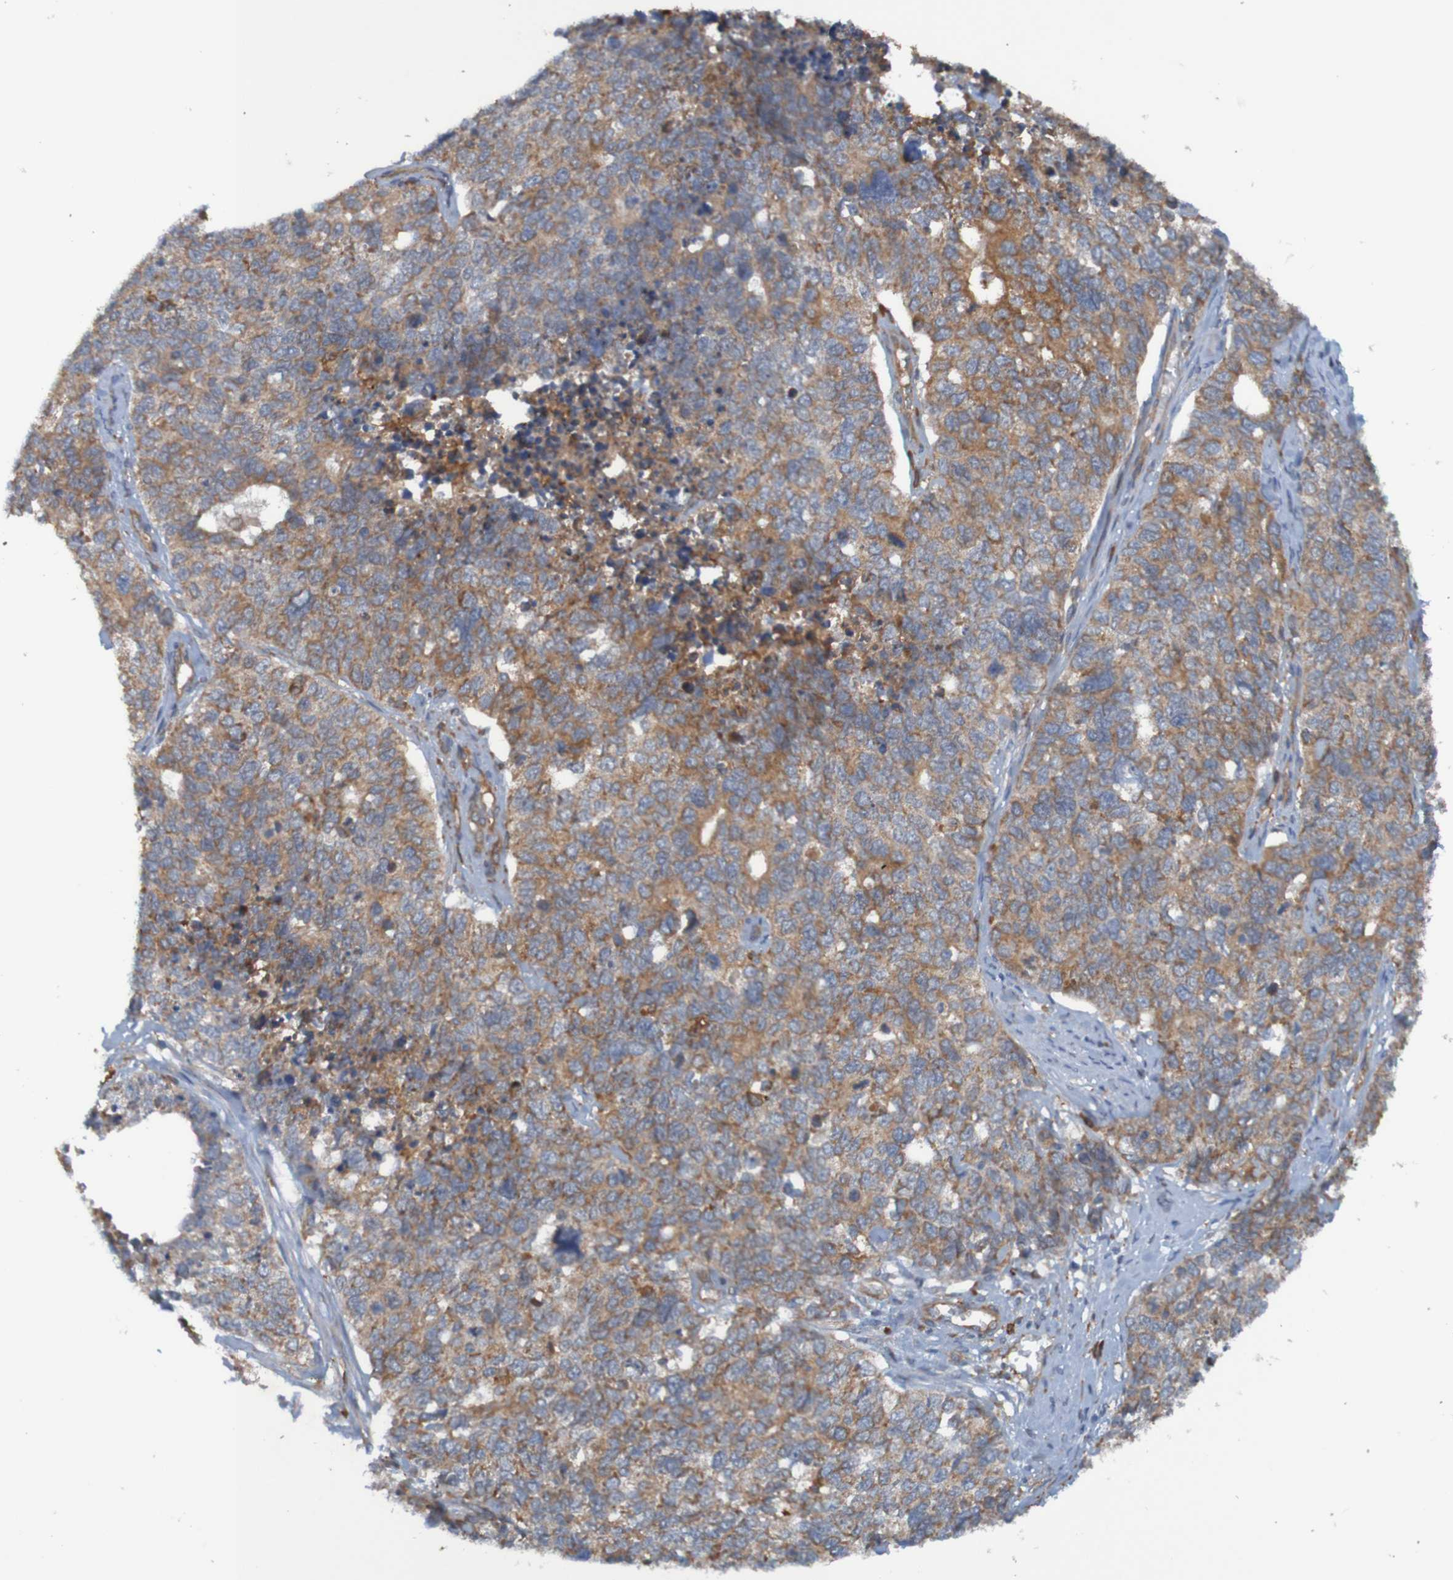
{"staining": {"intensity": "moderate", "quantity": ">75%", "location": "cytoplasmic/membranous"}, "tissue": "cervical cancer", "cell_type": "Tumor cells", "image_type": "cancer", "snomed": [{"axis": "morphology", "description": "Squamous cell carcinoma, NOS"}, {"axis": "topography", "description": "Cervix"}], "caption": "Immunohistochemistry staining of cervical cancer, which displays medium levels of moderate cytoplasmic/membranous staining in about >75% of tumor cells indicating moderate cytoplasmic/membranous protein staining. The staining was performed using DAB (3,3'-diaminobenzidine) (brown) for protein detection and nuclei were counterstained in hematoxylin (blue).", "gene": "DNAJC4", "patient": {"sex": "female", "age": 63}}